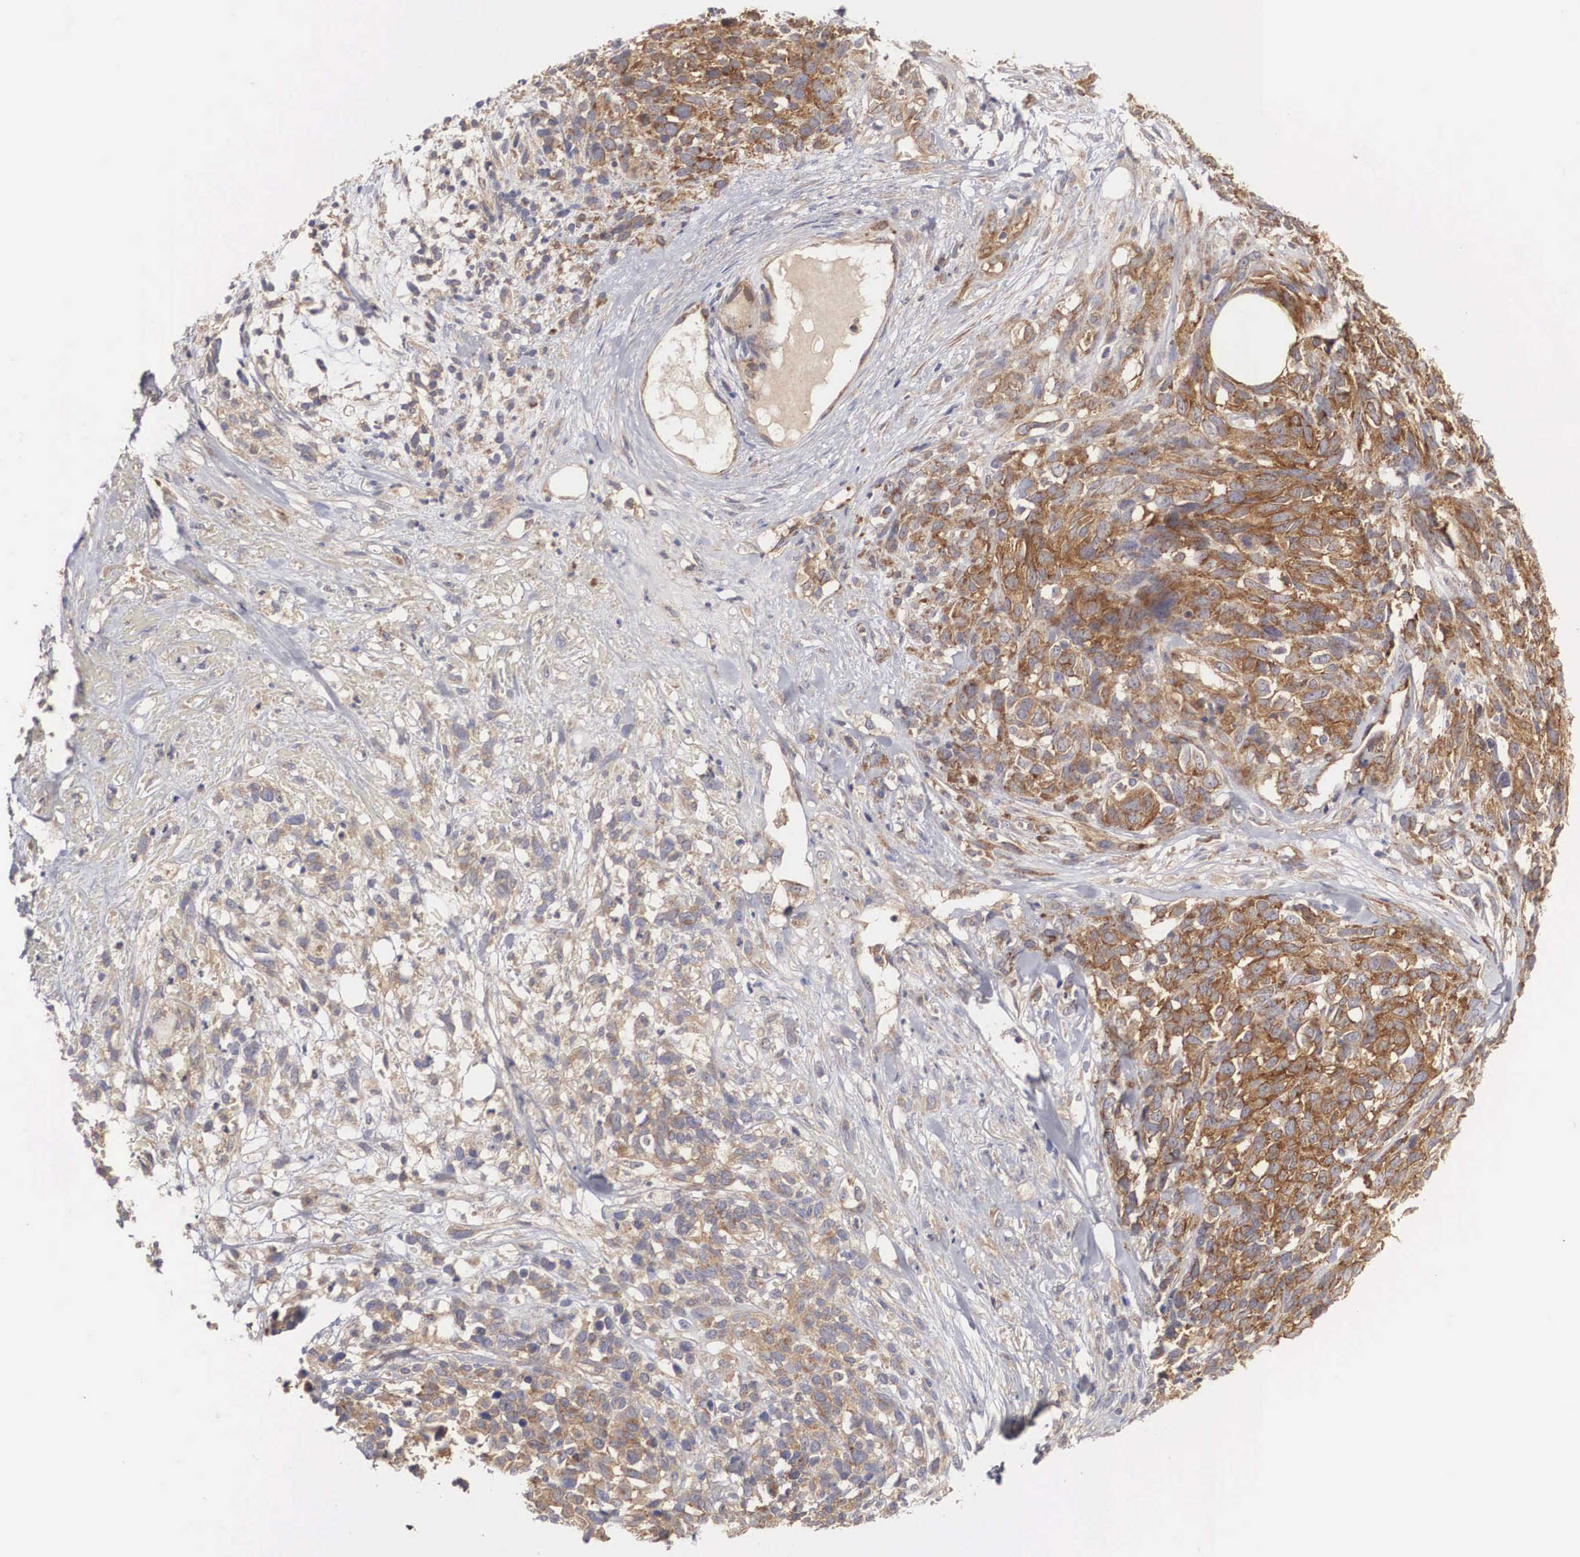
{"staining": {"intensity": "moderate", "quantity": ">75%", "location": "cytoplasmic/membranous"}, "tissue": "melanoma", "cell_type": "Tumor cells", "image_type": "cancer", "snomed": [{"axis": "morphology", "description": "Malignant melanoma, NOS"}, {"axis": "topography", "description": "Skin"}], "caption": "Melanoma stained for a protein (brown) demonstrates moderate cytoplasmic/membranous positive positivity in approximately >75% of tumor cells.", "gene": "ARMCX4", "patient": {"sex": "female", "age": 85}}